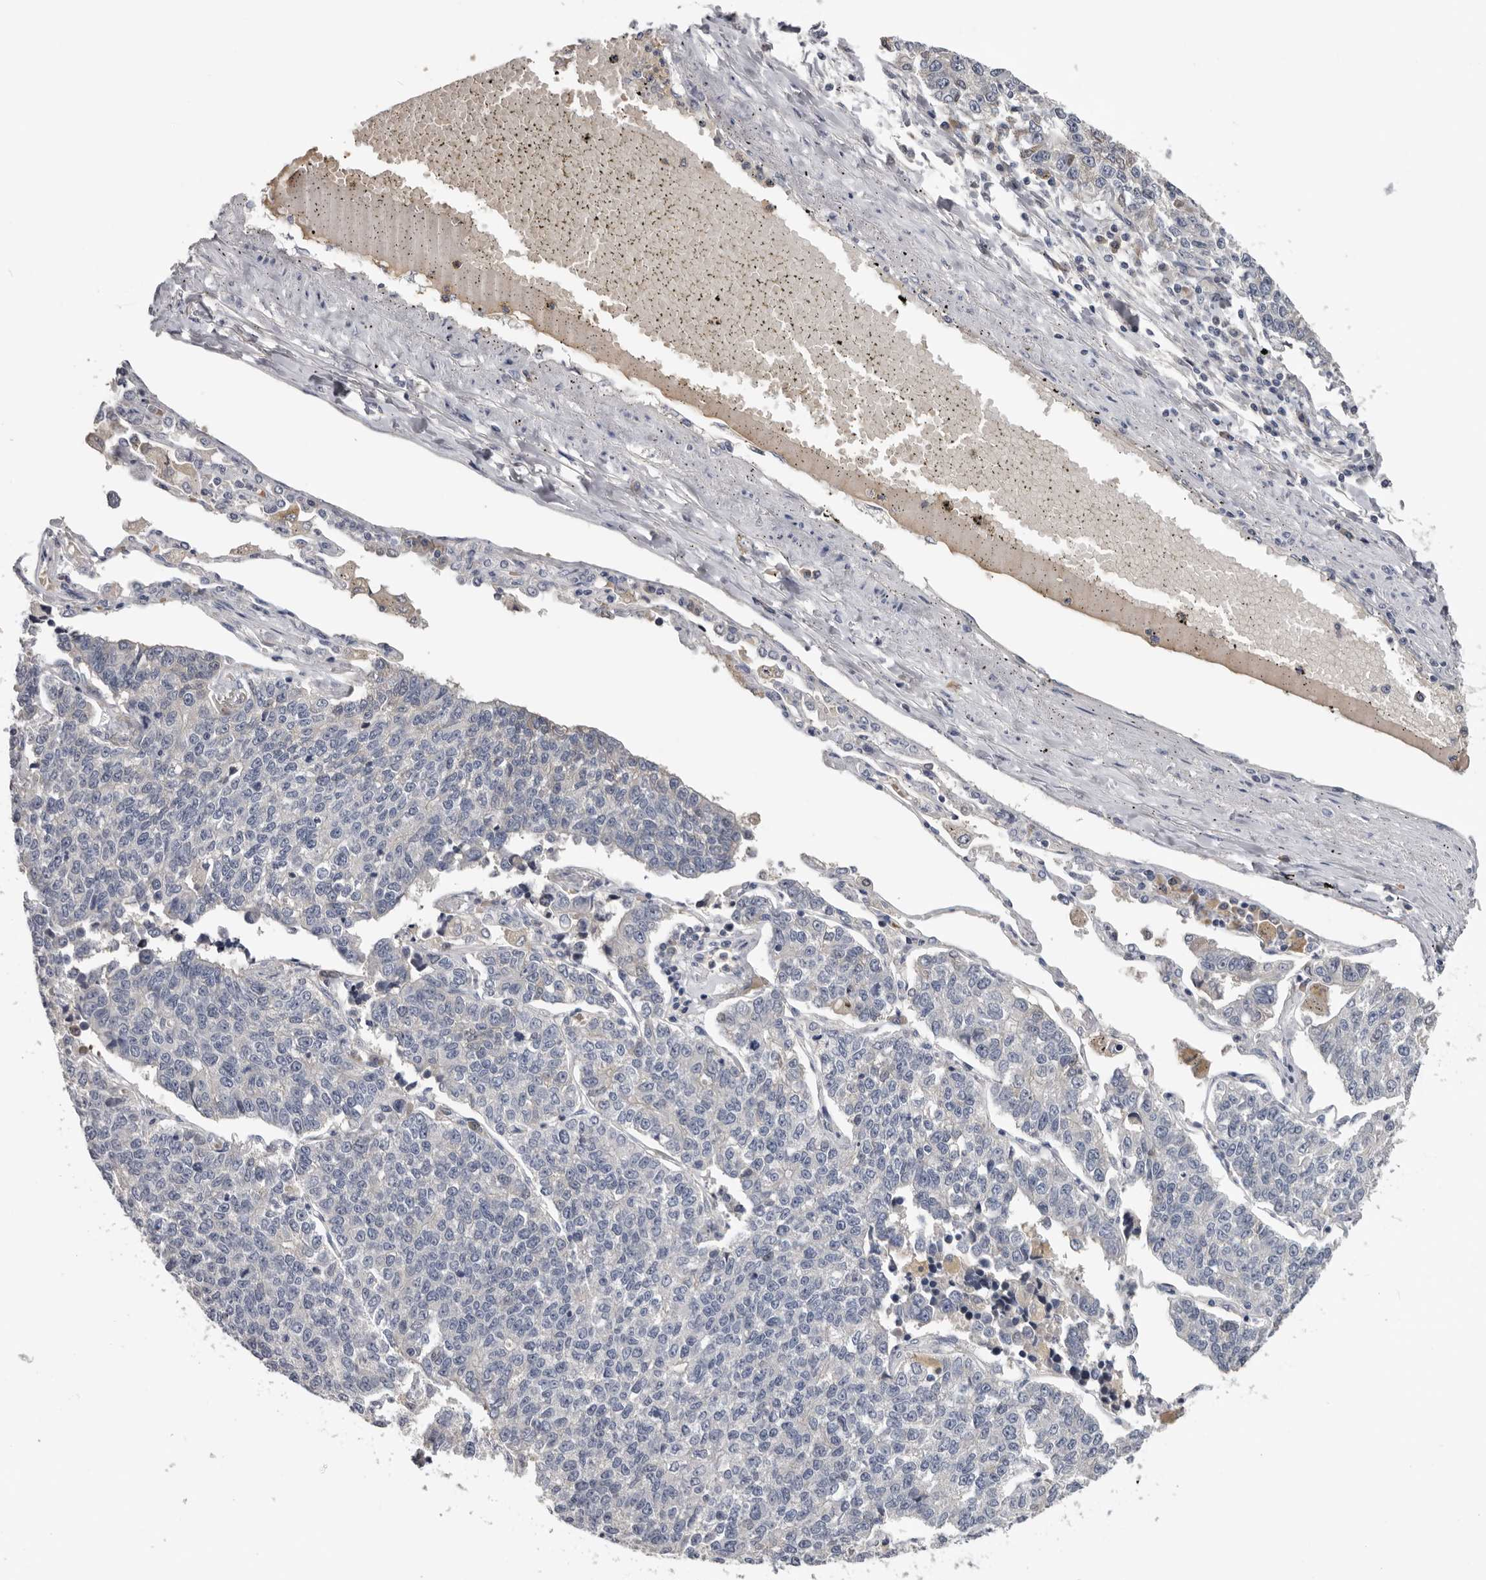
{"staining": {"intensity": "negative", "quantity": "none", "location": "none"}, "tissue": "lung cancer", "cell_type": "Tumor cells", "image_type": "cancer", "snomed": [{"axis": "morphology", "description": "Adenocarcinoma, NOS"}, {"axis": "topography", "description": "Lung"}], "caption": "Tumor cells show no significant positivity in lung adenocarcinoma.", "gene": "KIF2B", "patient": {"sex": "male", "age": 49}}